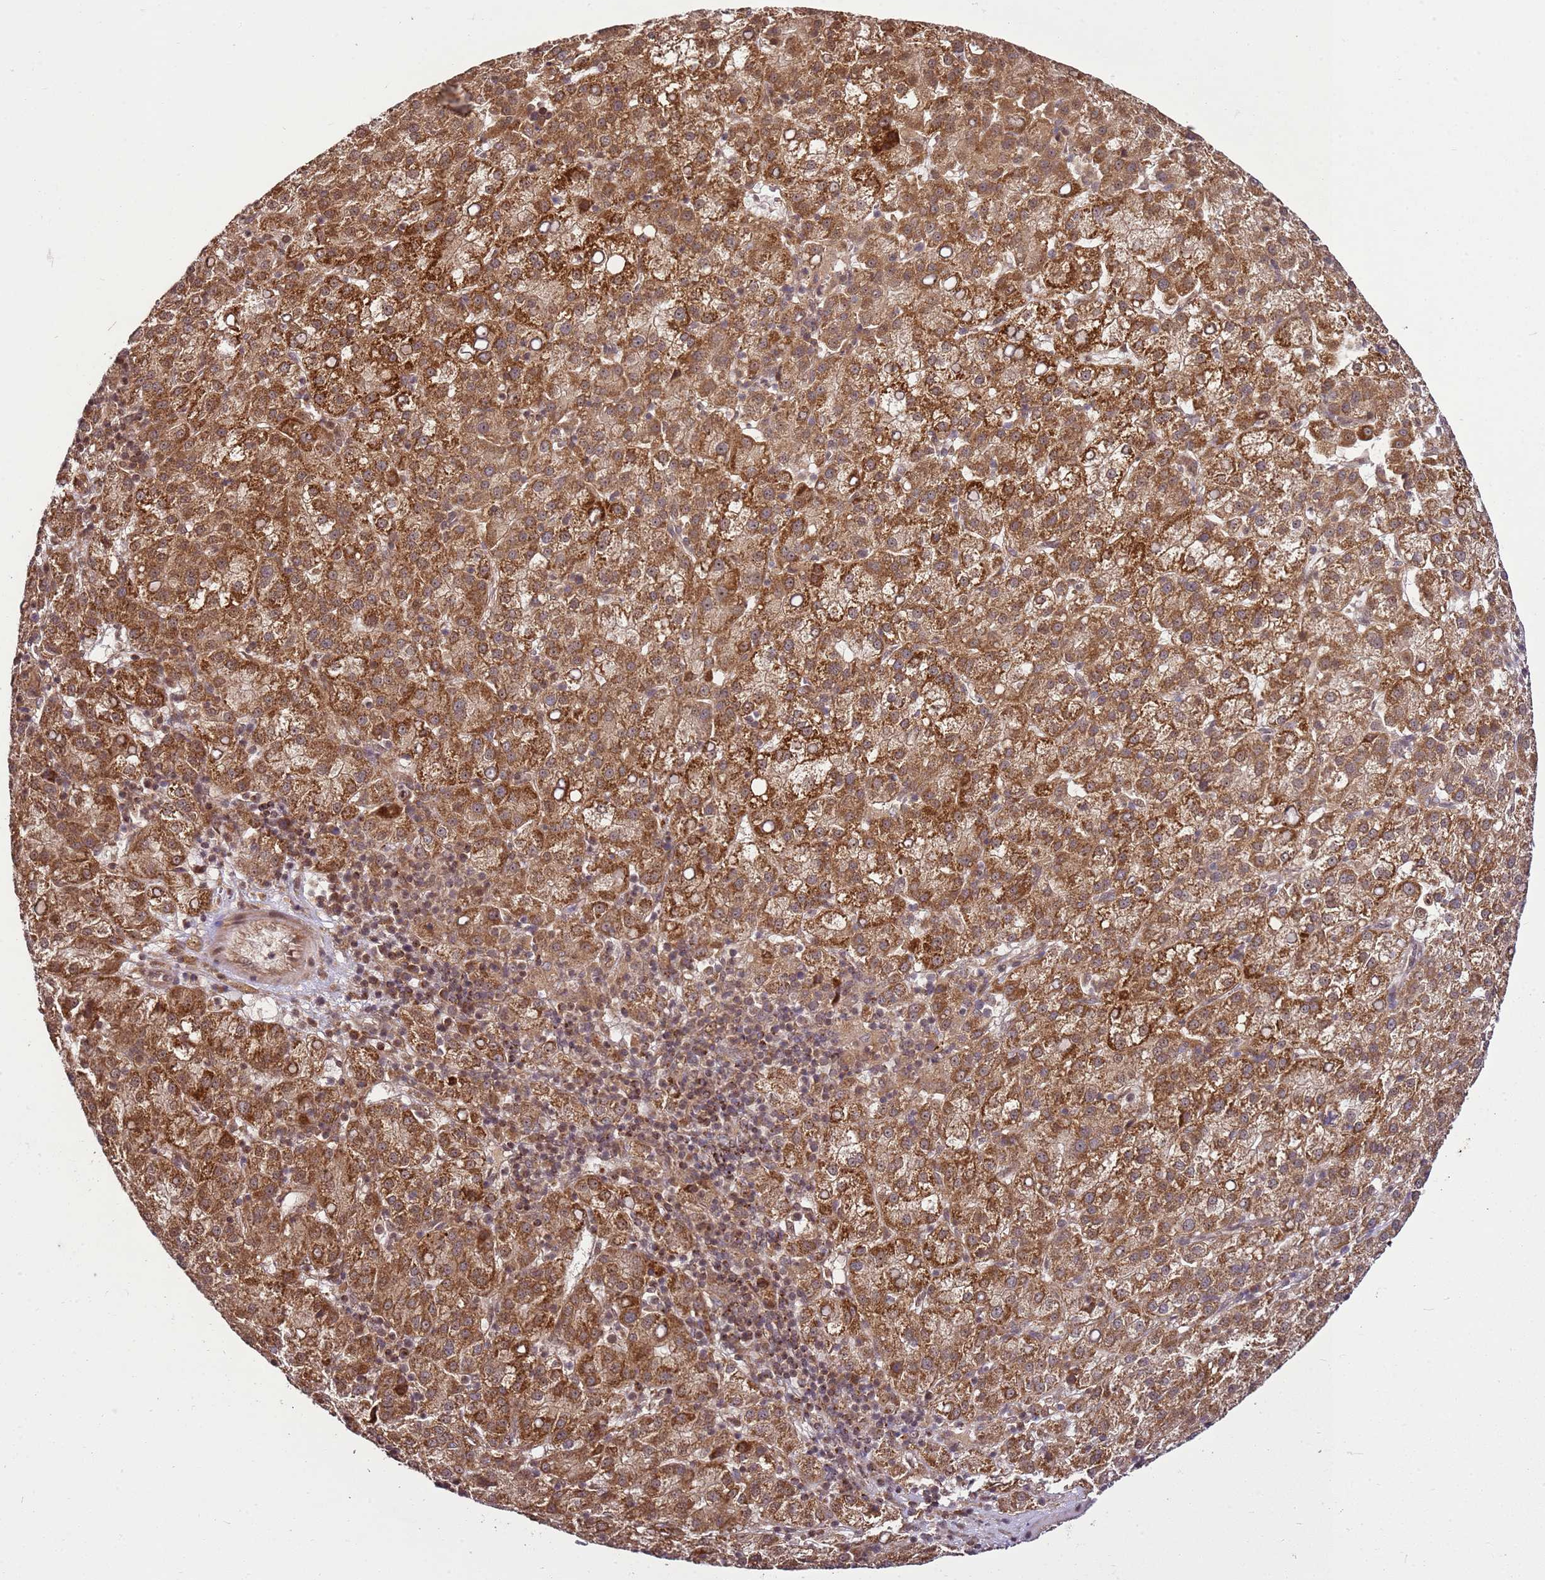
{"staining": {"intensity": "moderate", "quantity": ">75%", "location": "cytoplasmic/membranous"}, "tissue": "liver cancer", "cell_type": "Tumor cells", "image_type": "cancer", "snomed": [{"axis": "morphology", "description": "Carcinoma, Hepatocellular, NOS"}, {"axis": "topography", "description": "Liver"}], "caption": "This photomicrograph displays liver hepatocellular carcinoma stained with IHC to label a protein in brown. The cytoplasmic/membranous of tumor cells show moderate positivity for the protein. Nuclei are counter-stained blue.", "gene": "RASA3", "patient": {"sex": "female", "age": 58}}